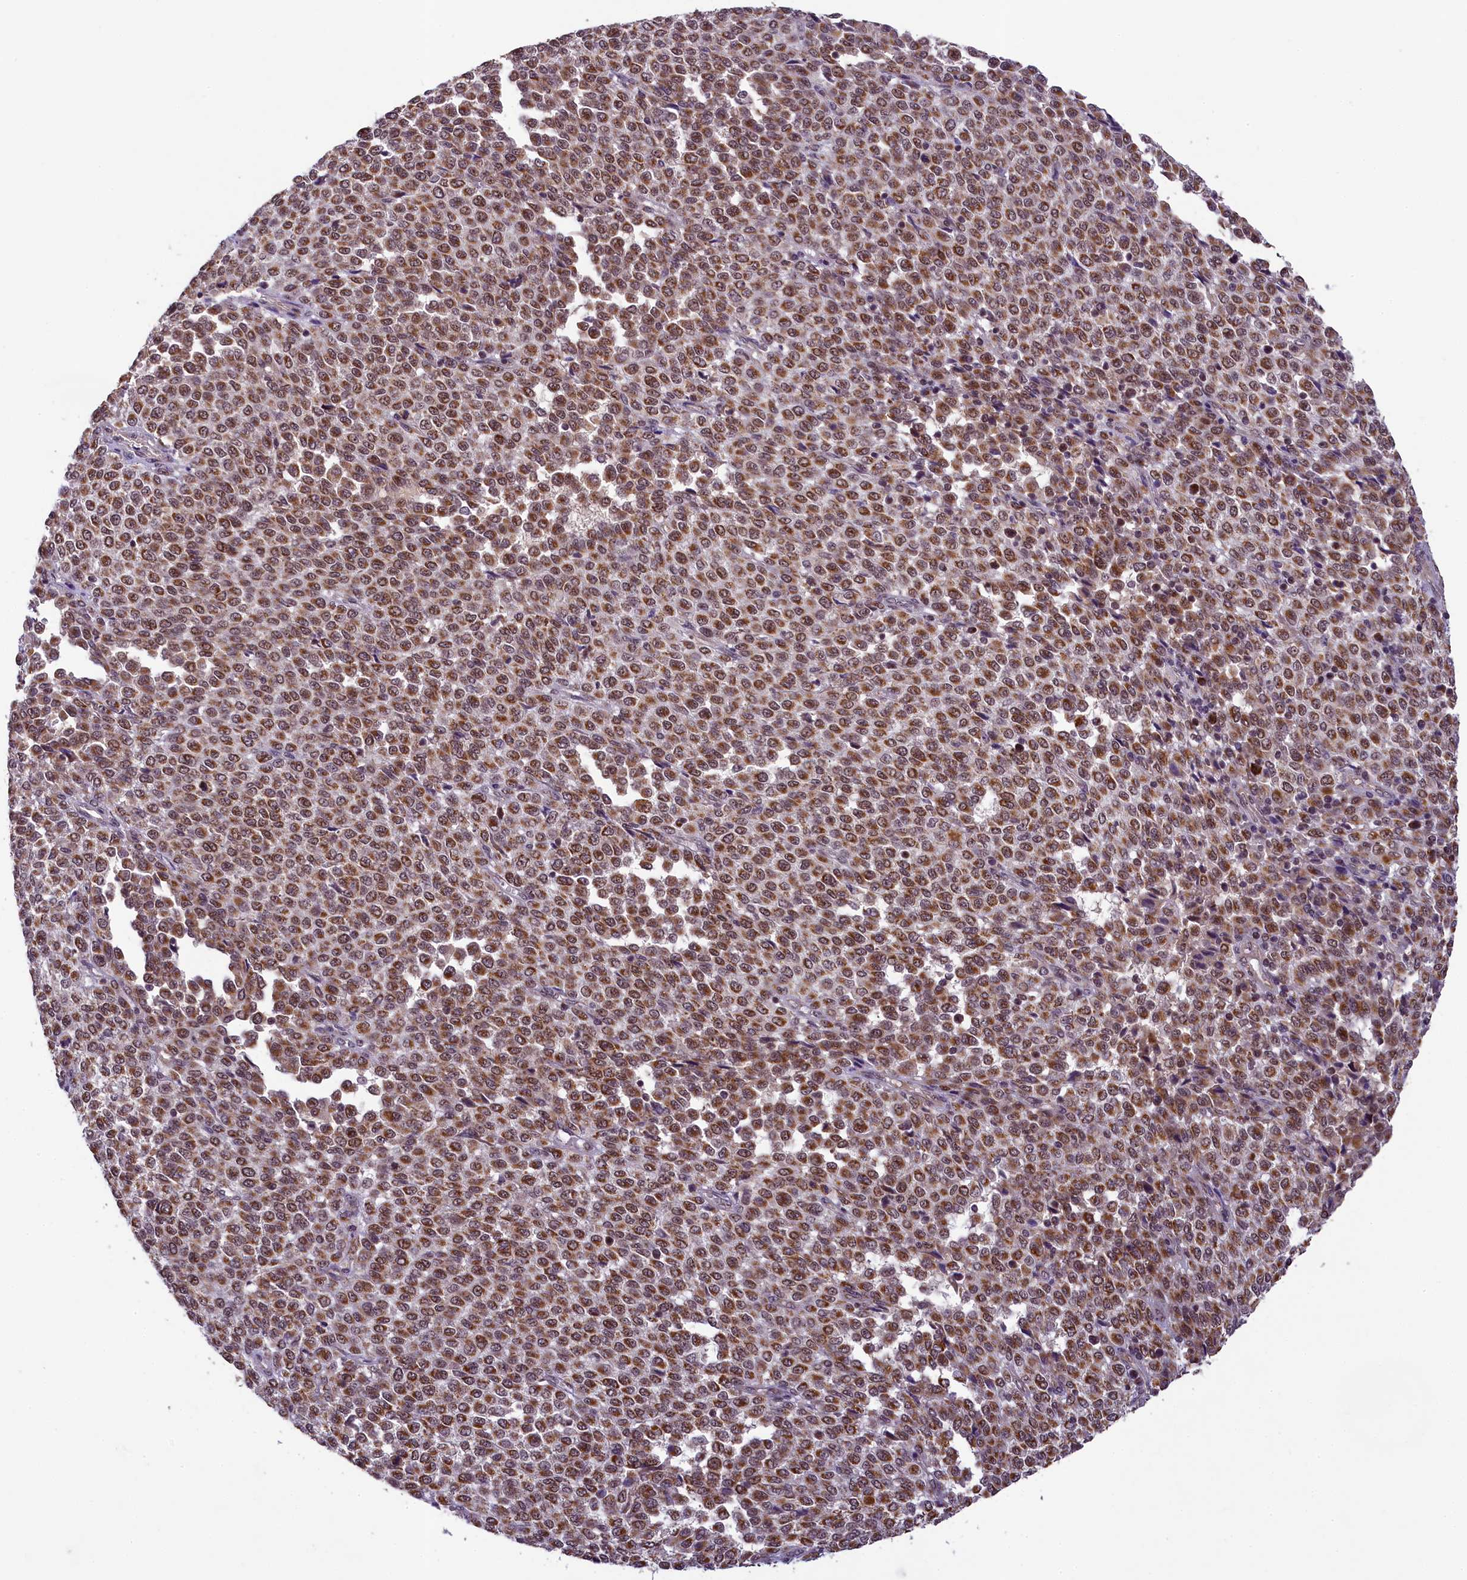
{"staining": {"intensity": "strong", "quantity": ">75%", "location": "cytoplasmic/membranous"}, "tissue": "melanoma", "cell_type": "Tumor cells", "image_type": "cancer", "snomed": [{"axis": "morphology", "description": "Malignant melanoma, Metastatic site"}, {"axis": "topography", "description": "Pancreas"}], "caption": "Approximately >75% of tumor cells in melanoma show strong cytoplasmic/membranous protein positivity as visualized by brown immunohistochemical staining.", "gene": "PAF1", "patient": {"sex": "female", "age": 30}}